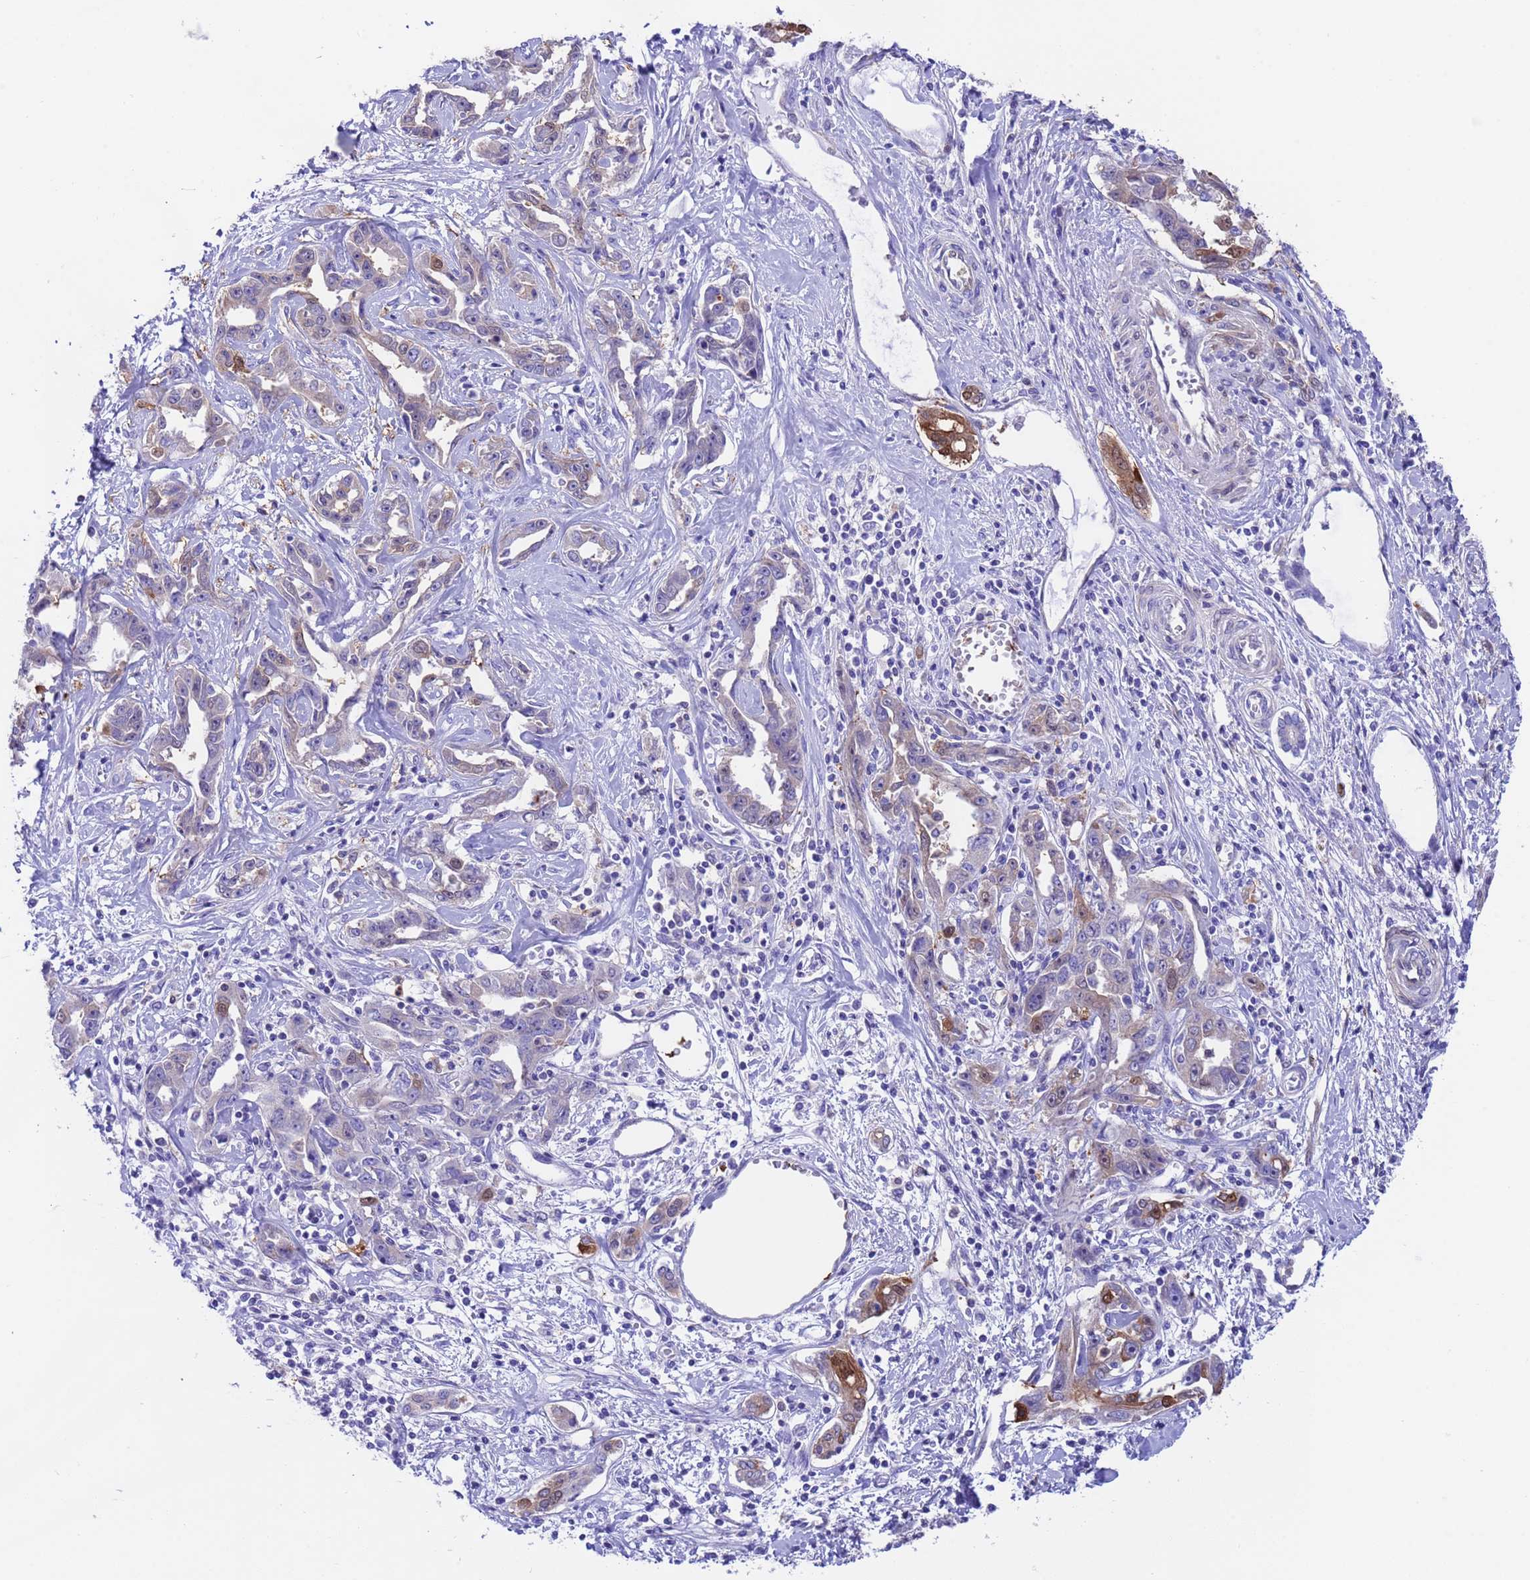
{"staining": {"intensity": "moderate", "quantity": "<25%", "location": "cytoplasmic/membranous,nuclear"}, "tissue": "liver cancer", "cell_type": "Tumor cells", "image_type": "cancer", "snomed": [{"axis": "morphology", "description": "Cholangiocarcinoma"}, {"axis": "topography", "description": "Liver"}], "caption": "Protein staining of liver cholangiocarcinoma tissue reveals moderate cytoplasmic/membranous and nuclear positivity in approximately <25% of tumor cells.", "gene": "C6orf47", "patient": {"sex": "male", "age": 59}}